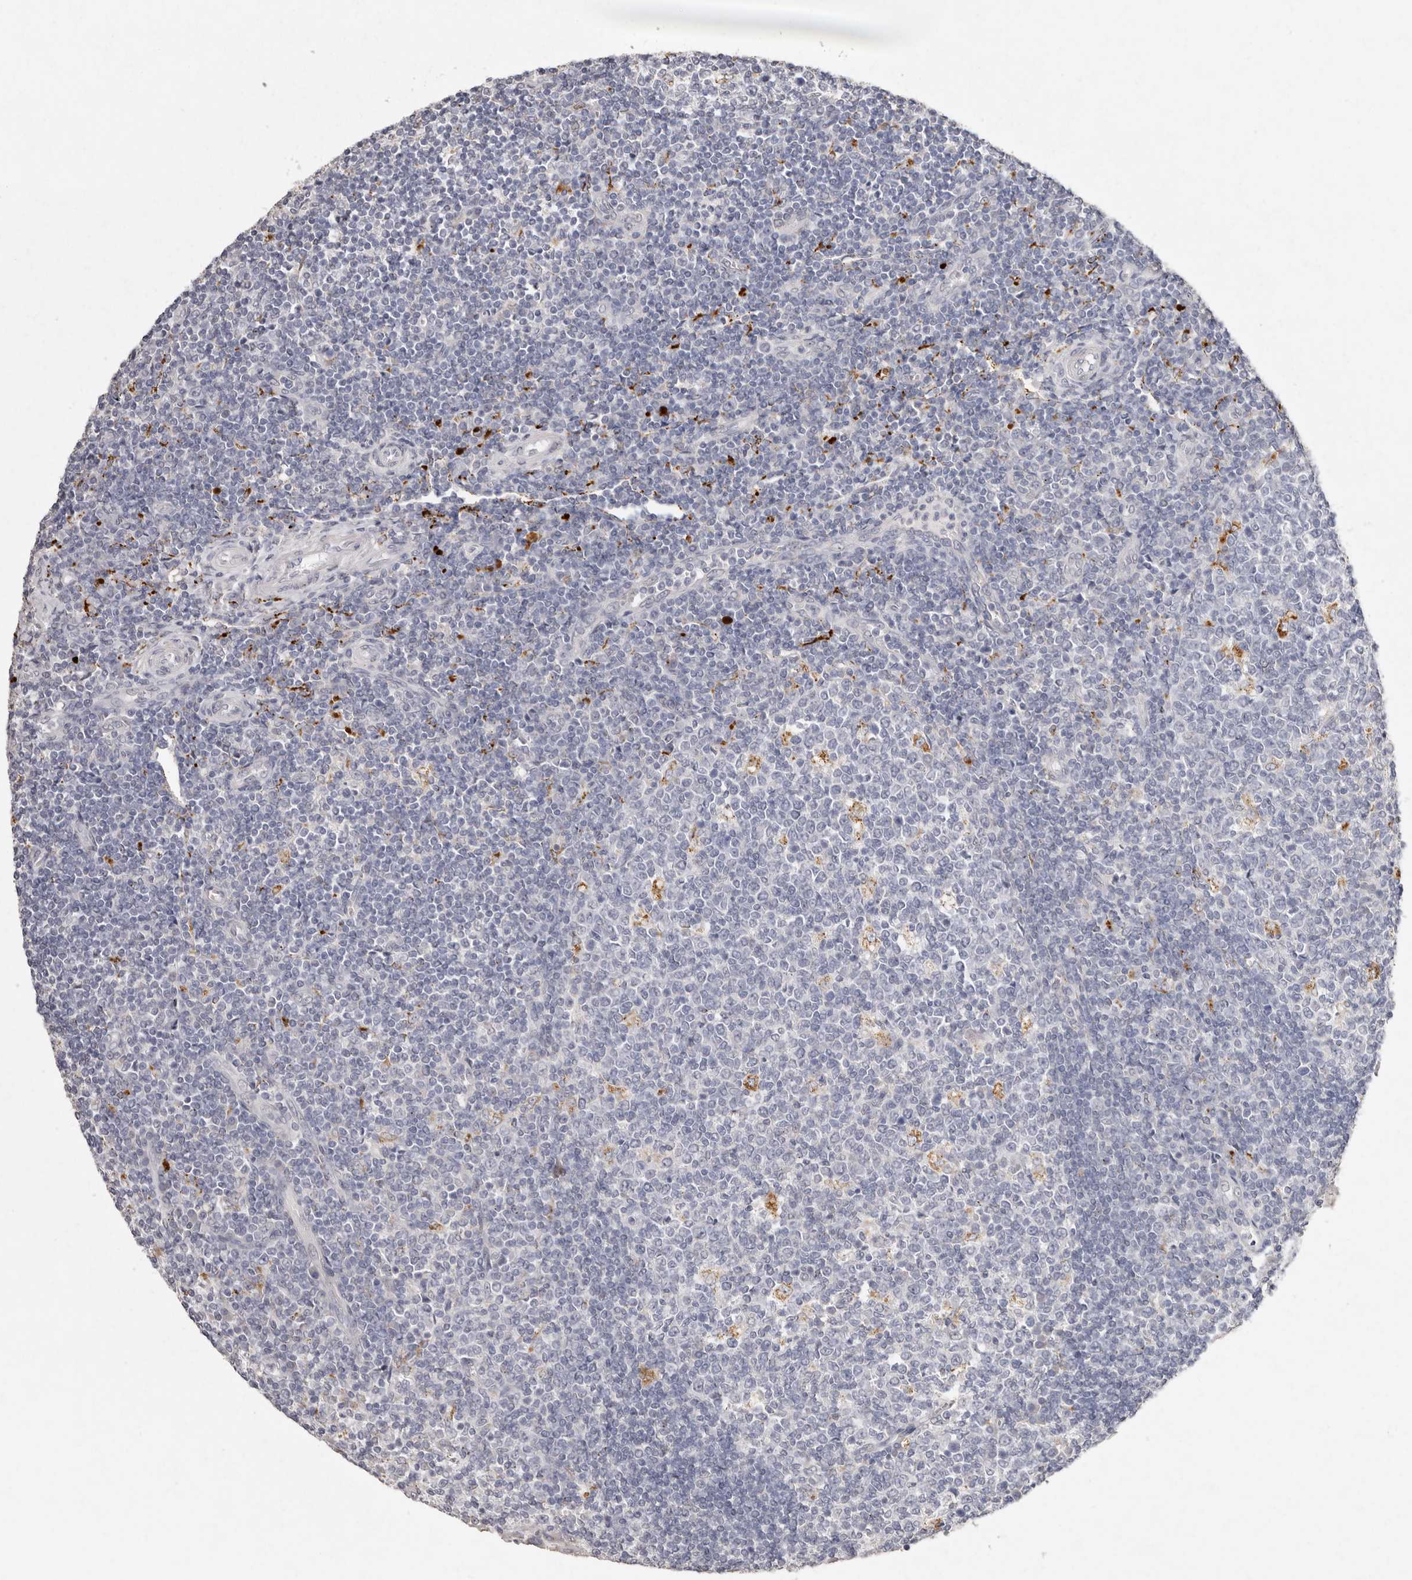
{"staining": {"intensity": "negative", "quantity": "none", "location": "none"}, "tissue": "tonsil", "cell_type": "Germinal center cells", "image_type": "normal", "snomed": [{"axis": "morphology", "description": "Normal tissue, NOS"}, {"axis": "topography", "description": "Tonsil"}], "caption": "A micrograph of tonsil stained for a protein reveals no brown staining in germinal center cells. (DAB immunohistochemistry, high magnification).", "gene": "FAM185A", "patient": {"sex": "female", "age": 19}}